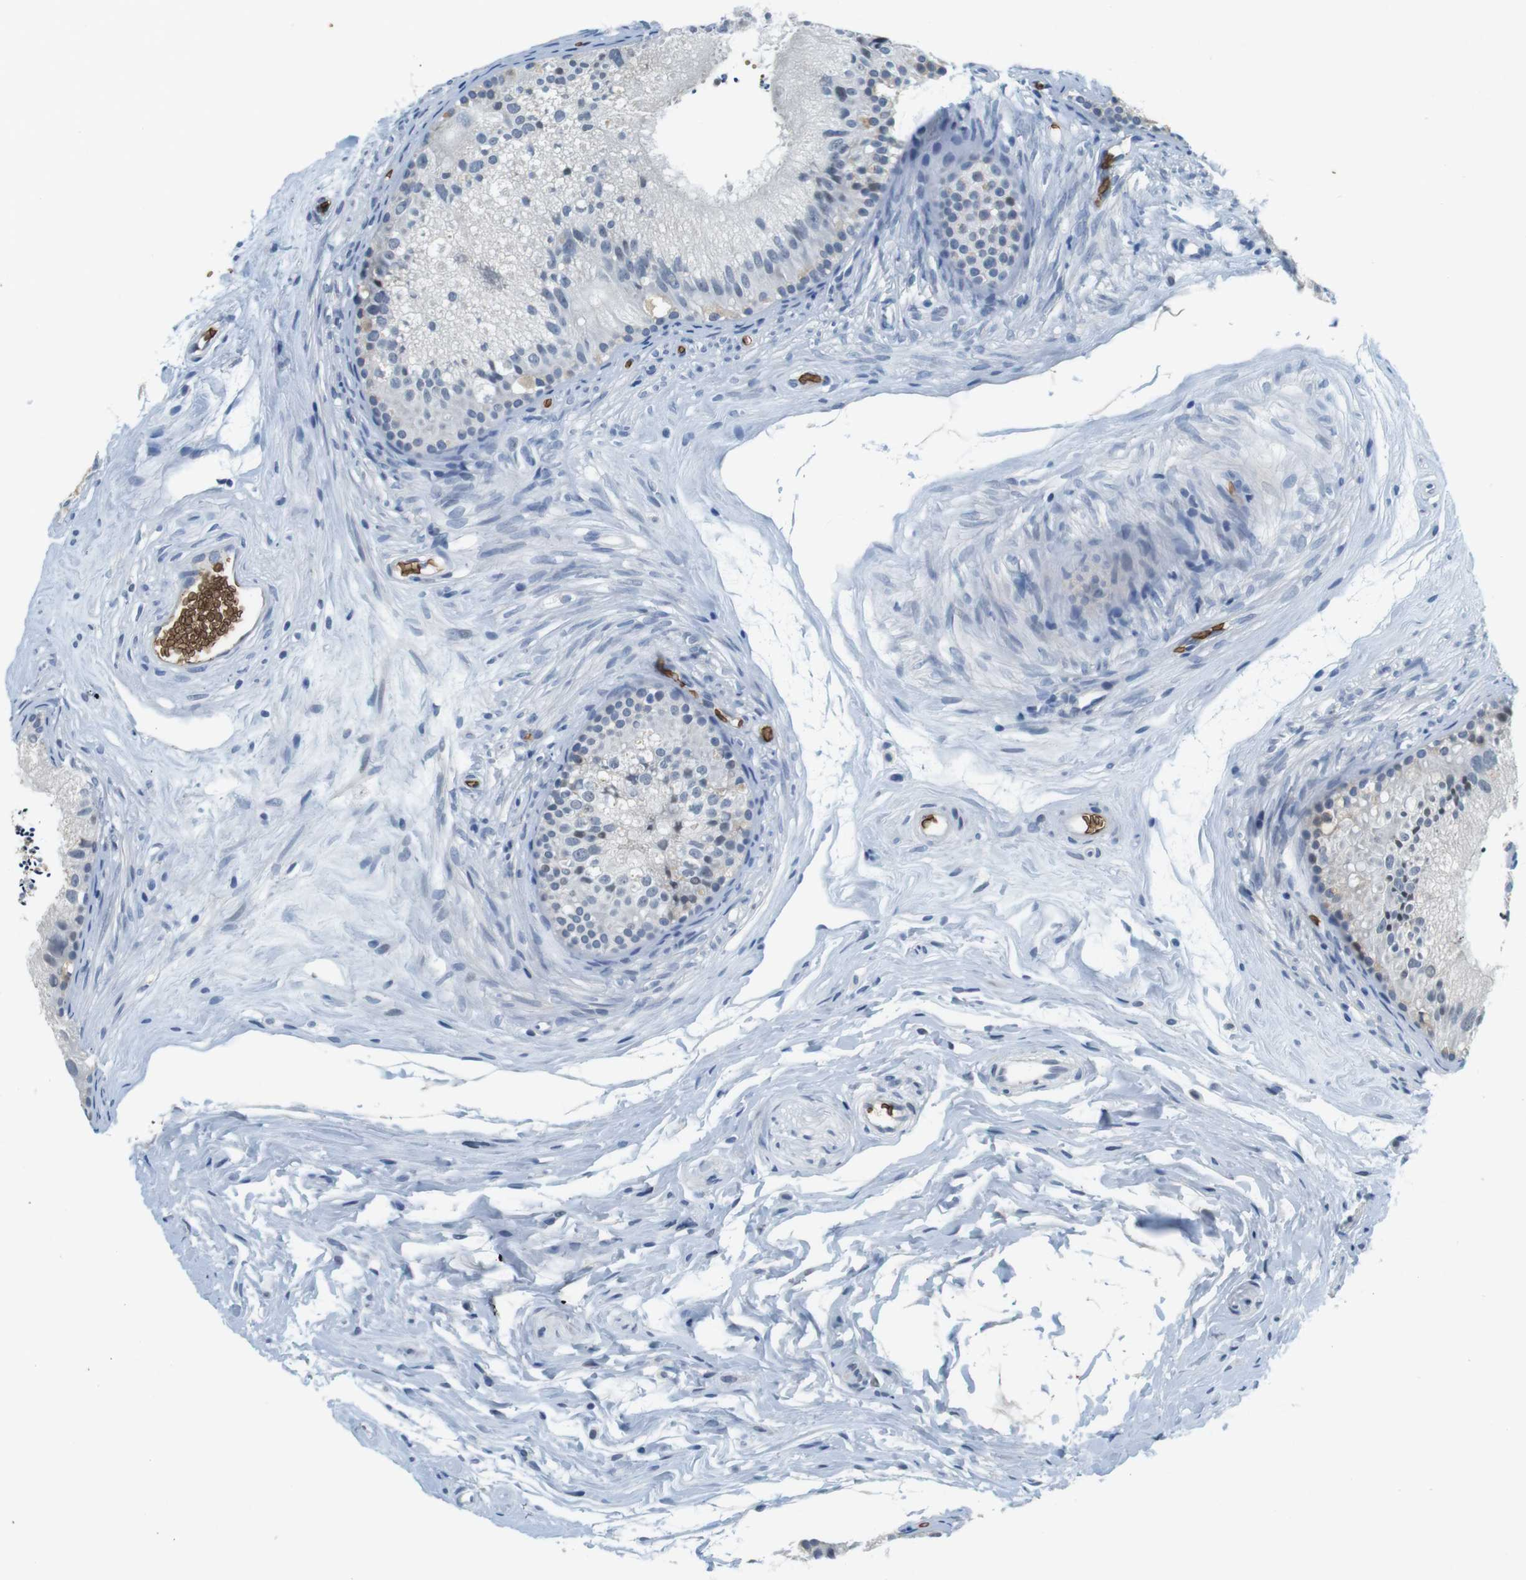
{"staining": {"intensity": "negative", "quantity": "none", "location": "none"}, "tissue": "epididymis", "cell_type": "Glandular cells", "image_type": "normal", "snomed": [{"axis": "morphology", "description": "Normal tissue, NOS"}, {"axis": "topography", "description": "Epididymis"}], "caption": "Immunohistochemical staining of benign epididymis exhibits no significant positivity in glandular cells.", "gene": "SLC4A1", "patient": {"sex": "male", "age": 56}}